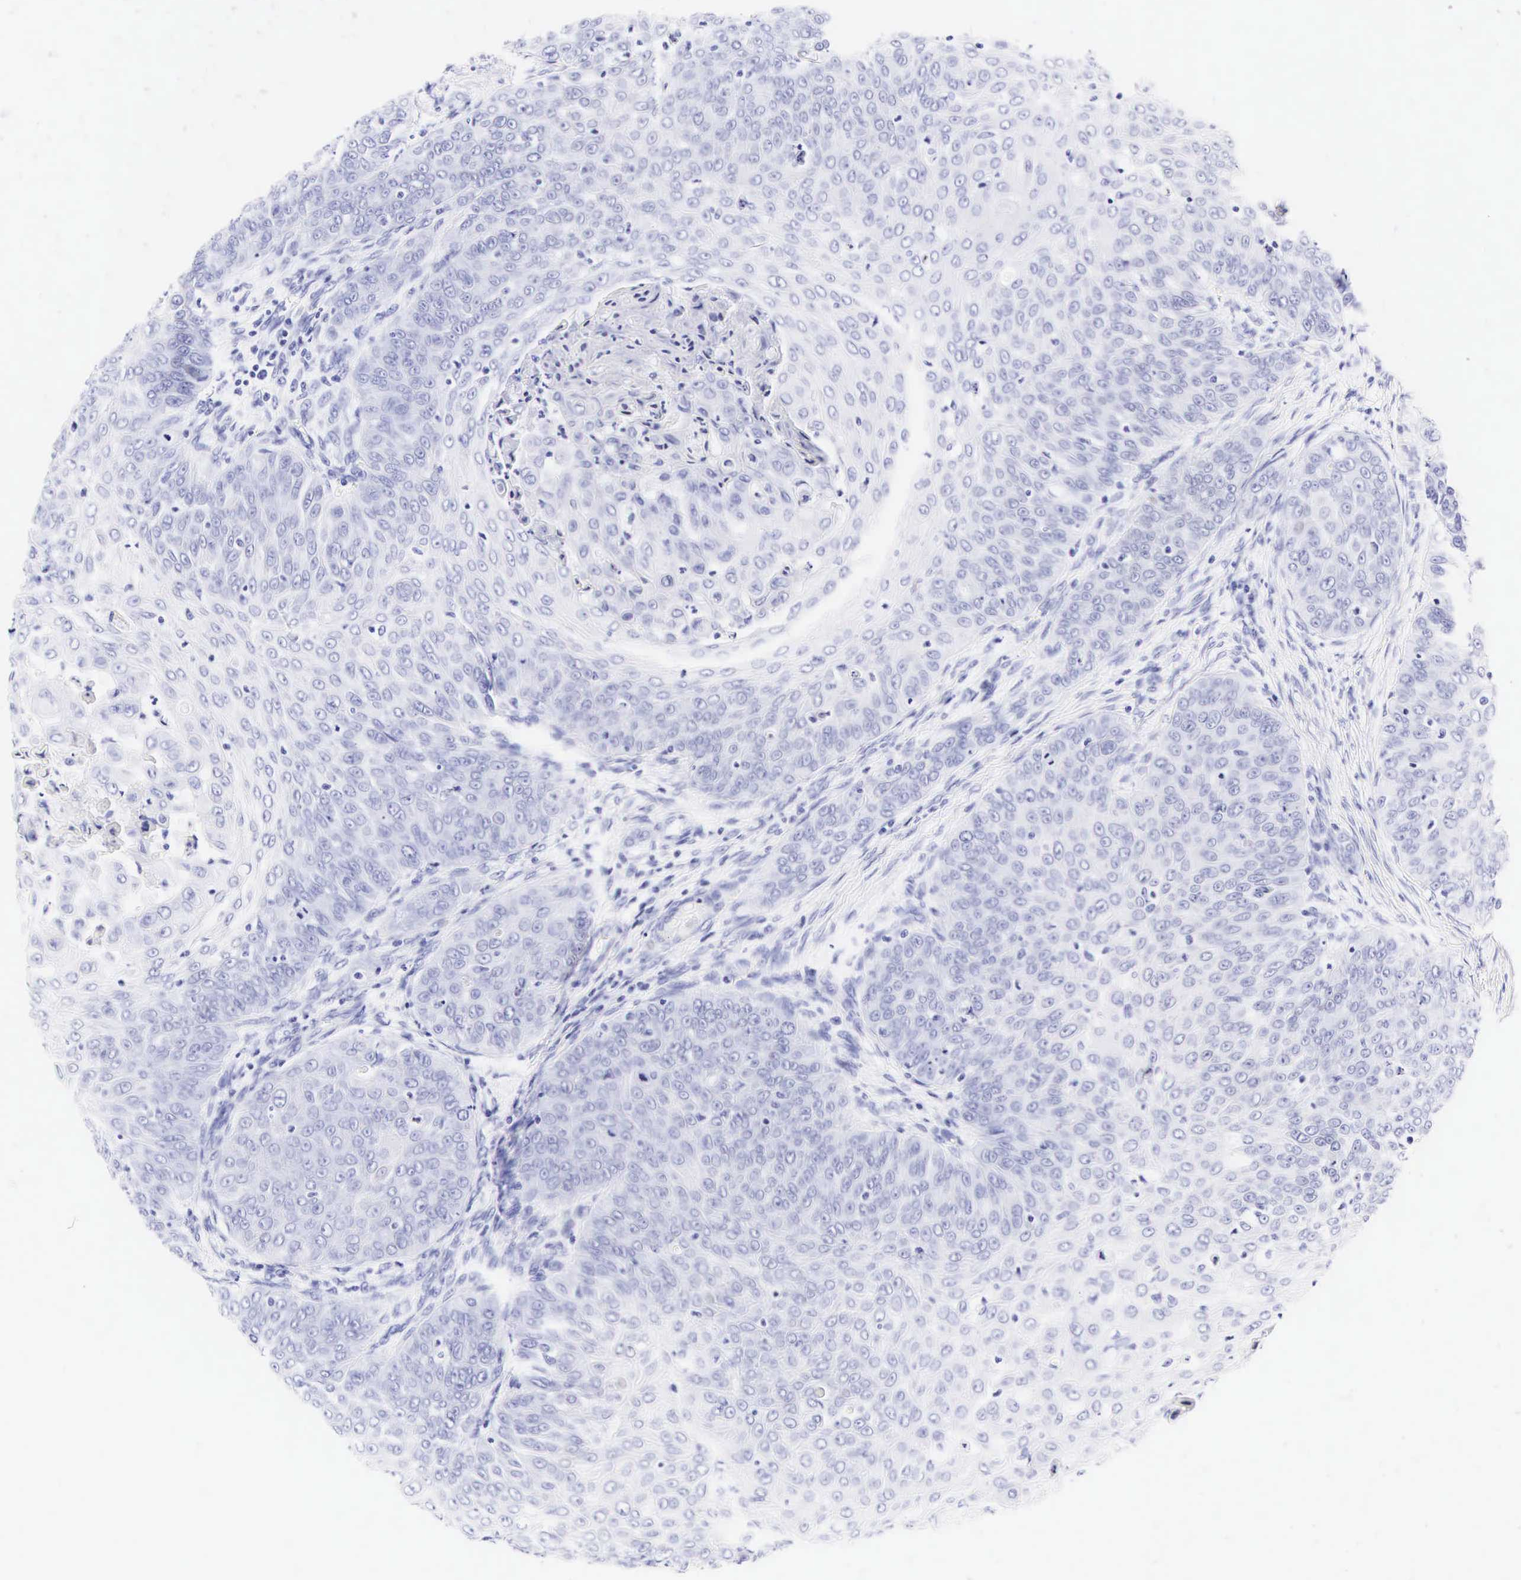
{"staining": {"intensity": "negative", "quantity": "none", "location": "none"}, "tissue": "skin cancer", "cell_type": "Tumor cells", "image_type": "cancer", "snomed": [{"axis": "morphology", "description": "Squamous cell carcinoma, NOS"}, {"axis": "topography", "description": "Skin"}], "caption": "Micrograph shows no protein expression in tumor cells of skin cancer (squamous cell carcinoma) tissue. The staining was performed using DAB (3,3'-diaminobenzidine) to visualize the protein expression in brown, while the nuclei were stained in blue with hematoxylin (Magnification: 20x).", "gene": "KRT18", "patient": {"sex": "male", "age": 82}}